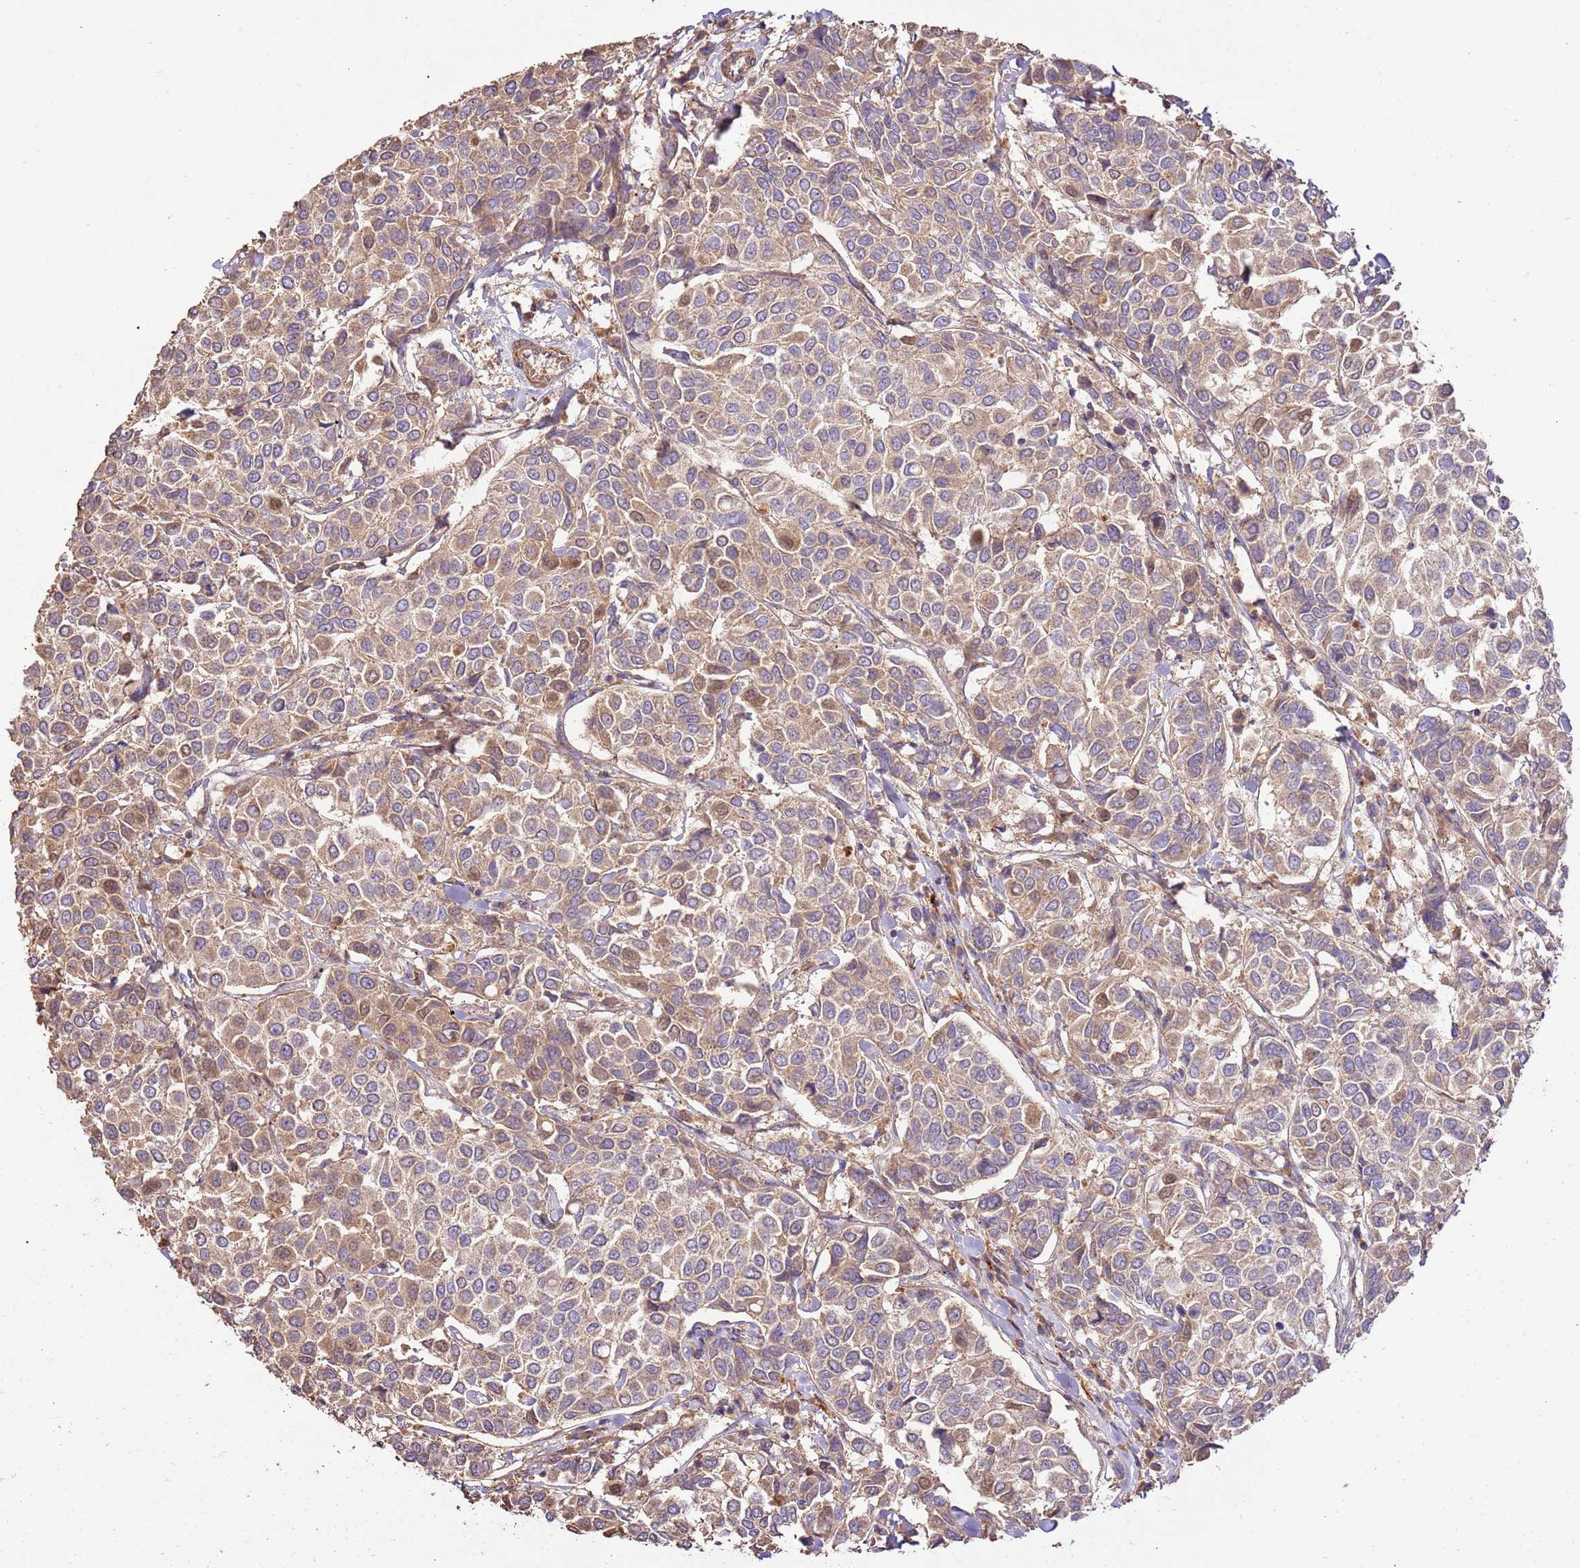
{"staining": {"intensity": "weak", "quantity": ">75%", "location": "cytoplasmic/membranous"}, "tissue": "breast cancer", "cell_type": "Tumor cells", "image_type": "cancer", "snomed": [{"axis": "morphology", "description": "Duct carcinoma"}, {"axis": "topography", "description": "Breast"}], "caption": "Immunohistochemistry (IHC) staining of breast intraductal carcinoma, which reveals low levels of weak cytoplasmic/membranous expression in approximately >75% of tumor cells indicating weak cytoplasmic/membranous protein positivity. The staining was performed using DAB (brown) for protein detection and nuclei were counterstained in hematoxylin (blue).", "gene": "CEP55", "patient": {"sex": "female", "age": 55}}